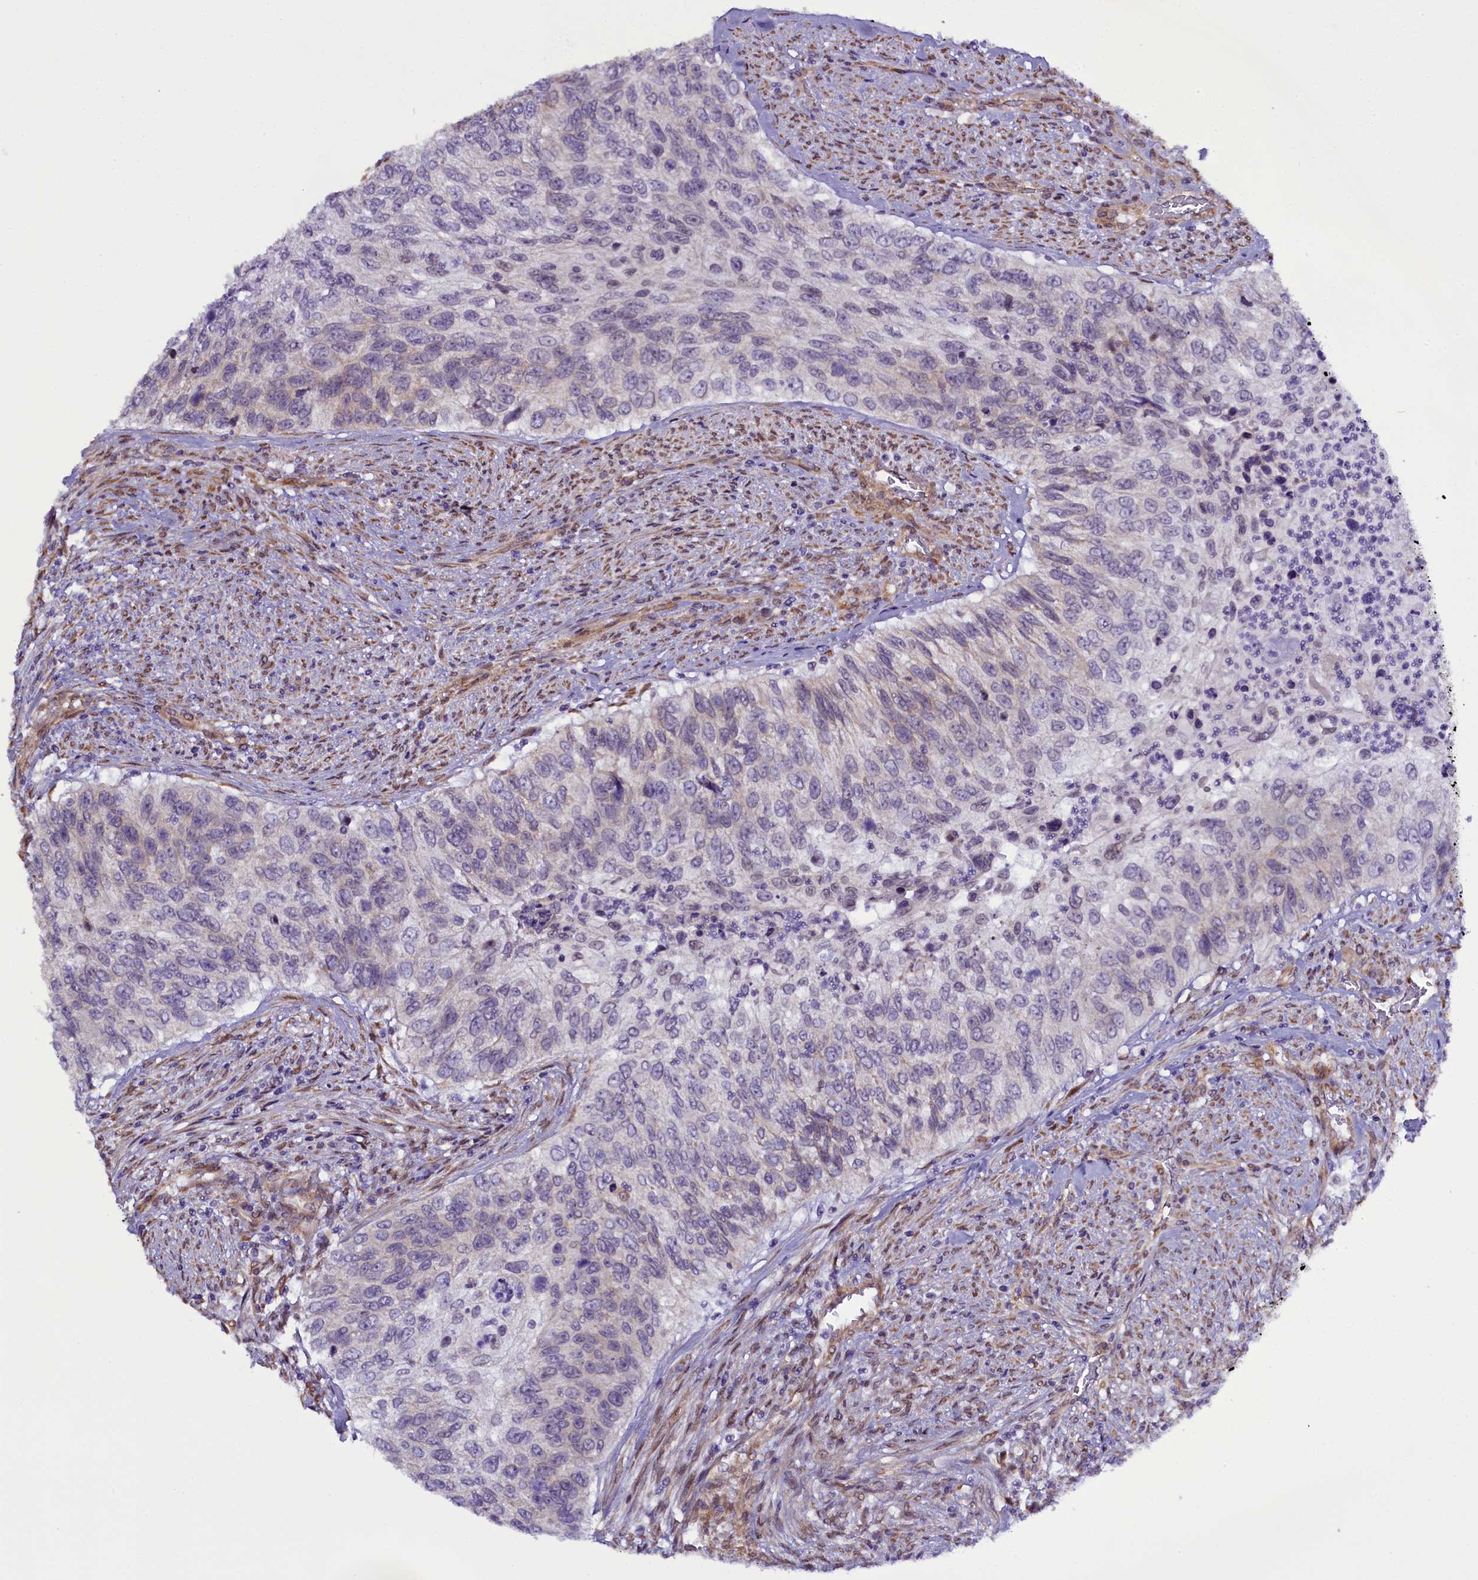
{"staining": {"intensity": "negative", "quantity": "none", "location": "none"}, "tissue": "urothelial cancer", "cell_type": "Tumor cells", "image_type": "cancer", "snomed": [{"axis": "morphology", "description": "Urothelial carcinoma, High grade"}, {"axis": "topography", "description": "Urinary bladder"}], "caption": "This is an IHC image of urothelial carcinoma (high-grade). There is no staining in tumor cells.", "gene": "UACA", "patient": {"sex": "female", "age": 60}}